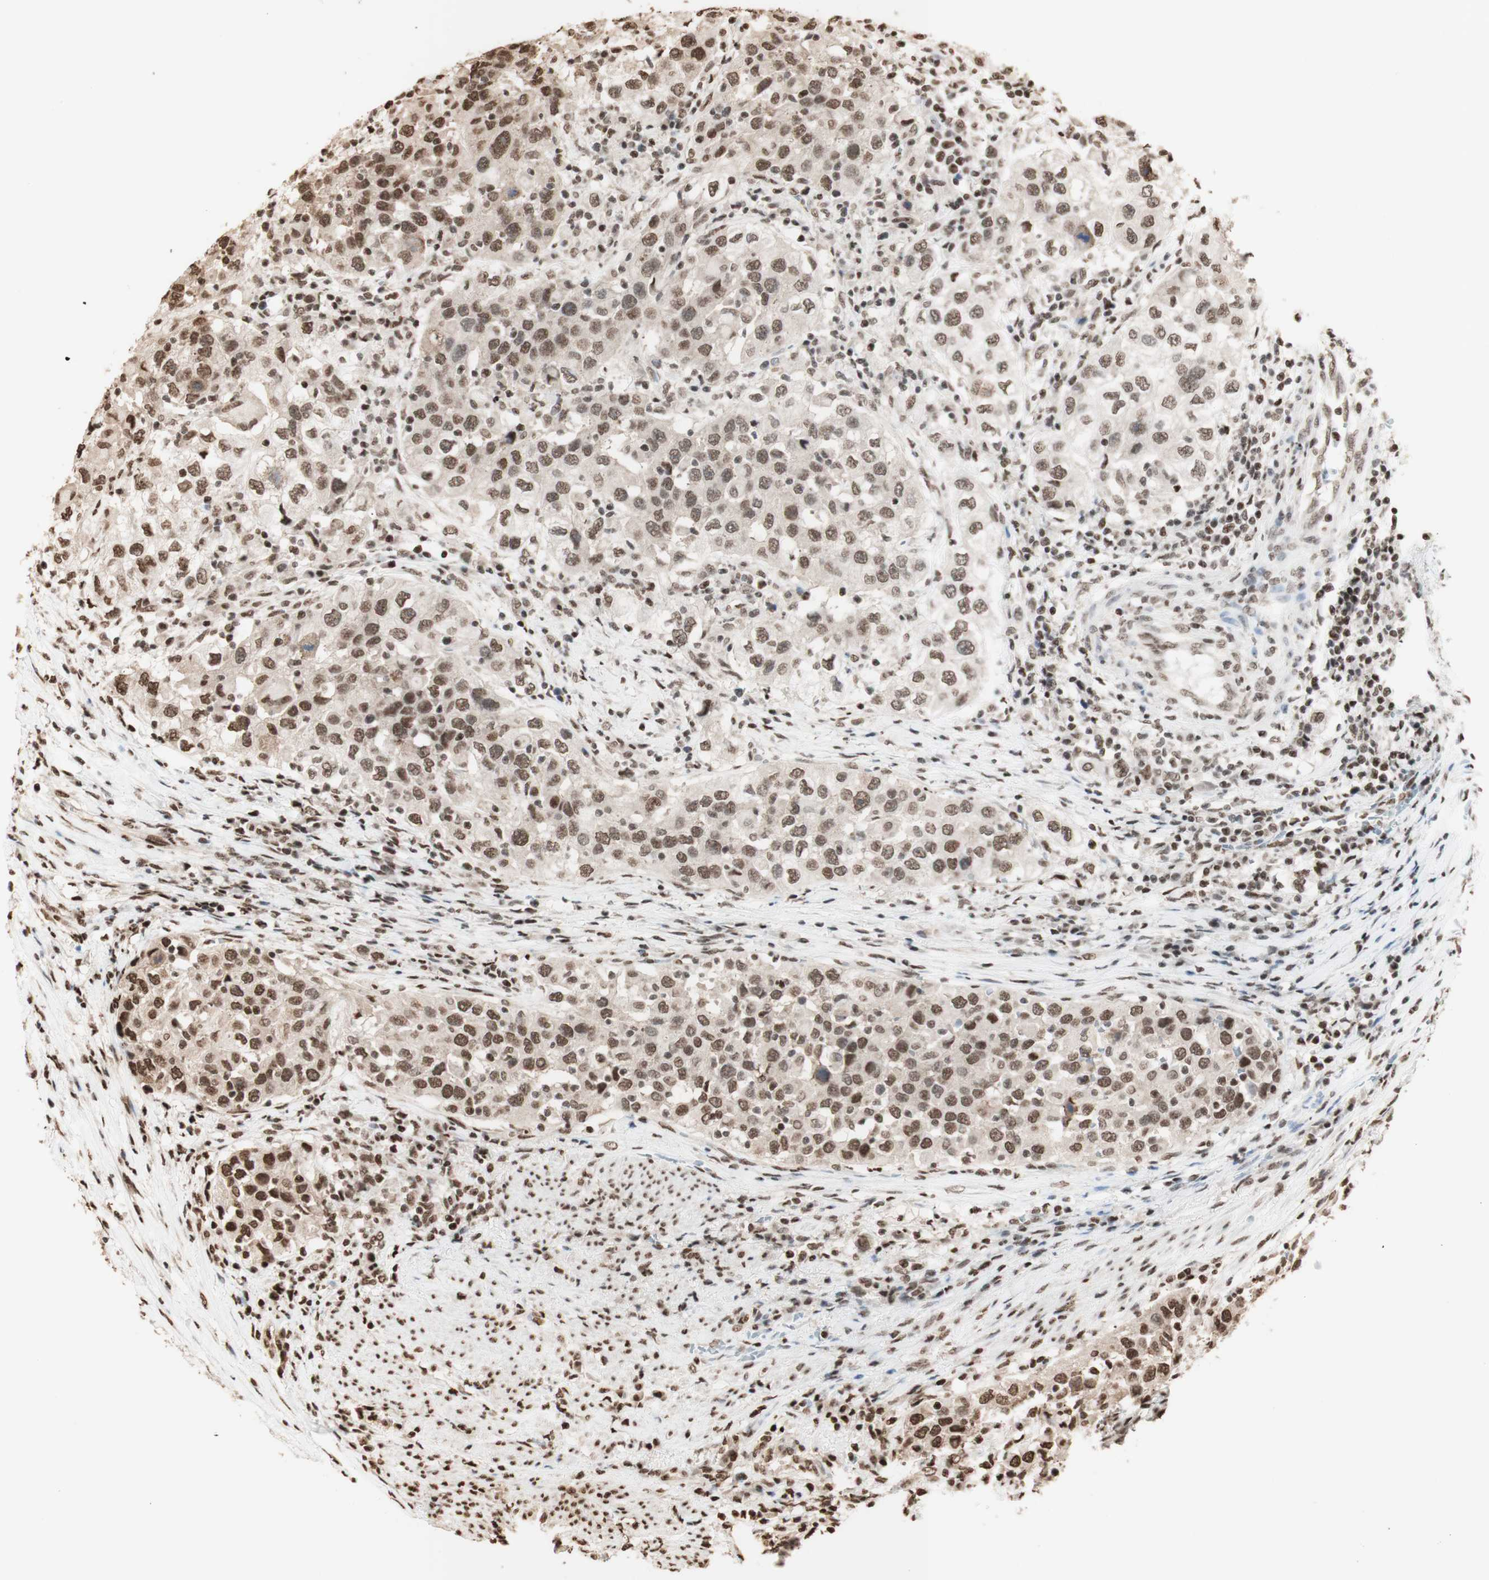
{"staining": {"intensity": "moderate", "quantity": ">75%", "location": "nuclear"}, "tissue": "urothelial cancer", "cell_type": "Tumor cells", "image_type": "cancer", "snomed": [{"axis": "morphology", "description": "Urothelial carcinoma, High grade"}, {"axis": "topography", "description": "Urinary bladder"}], "caption": "About >75% of tumor cells in urothelial cancer demonstrate moderate nuclear protein expression as visualized by brown immunohistochemical staining.", "gene": "HNRNPA2B1", "patient": {"sex": "female", "age": 80}}